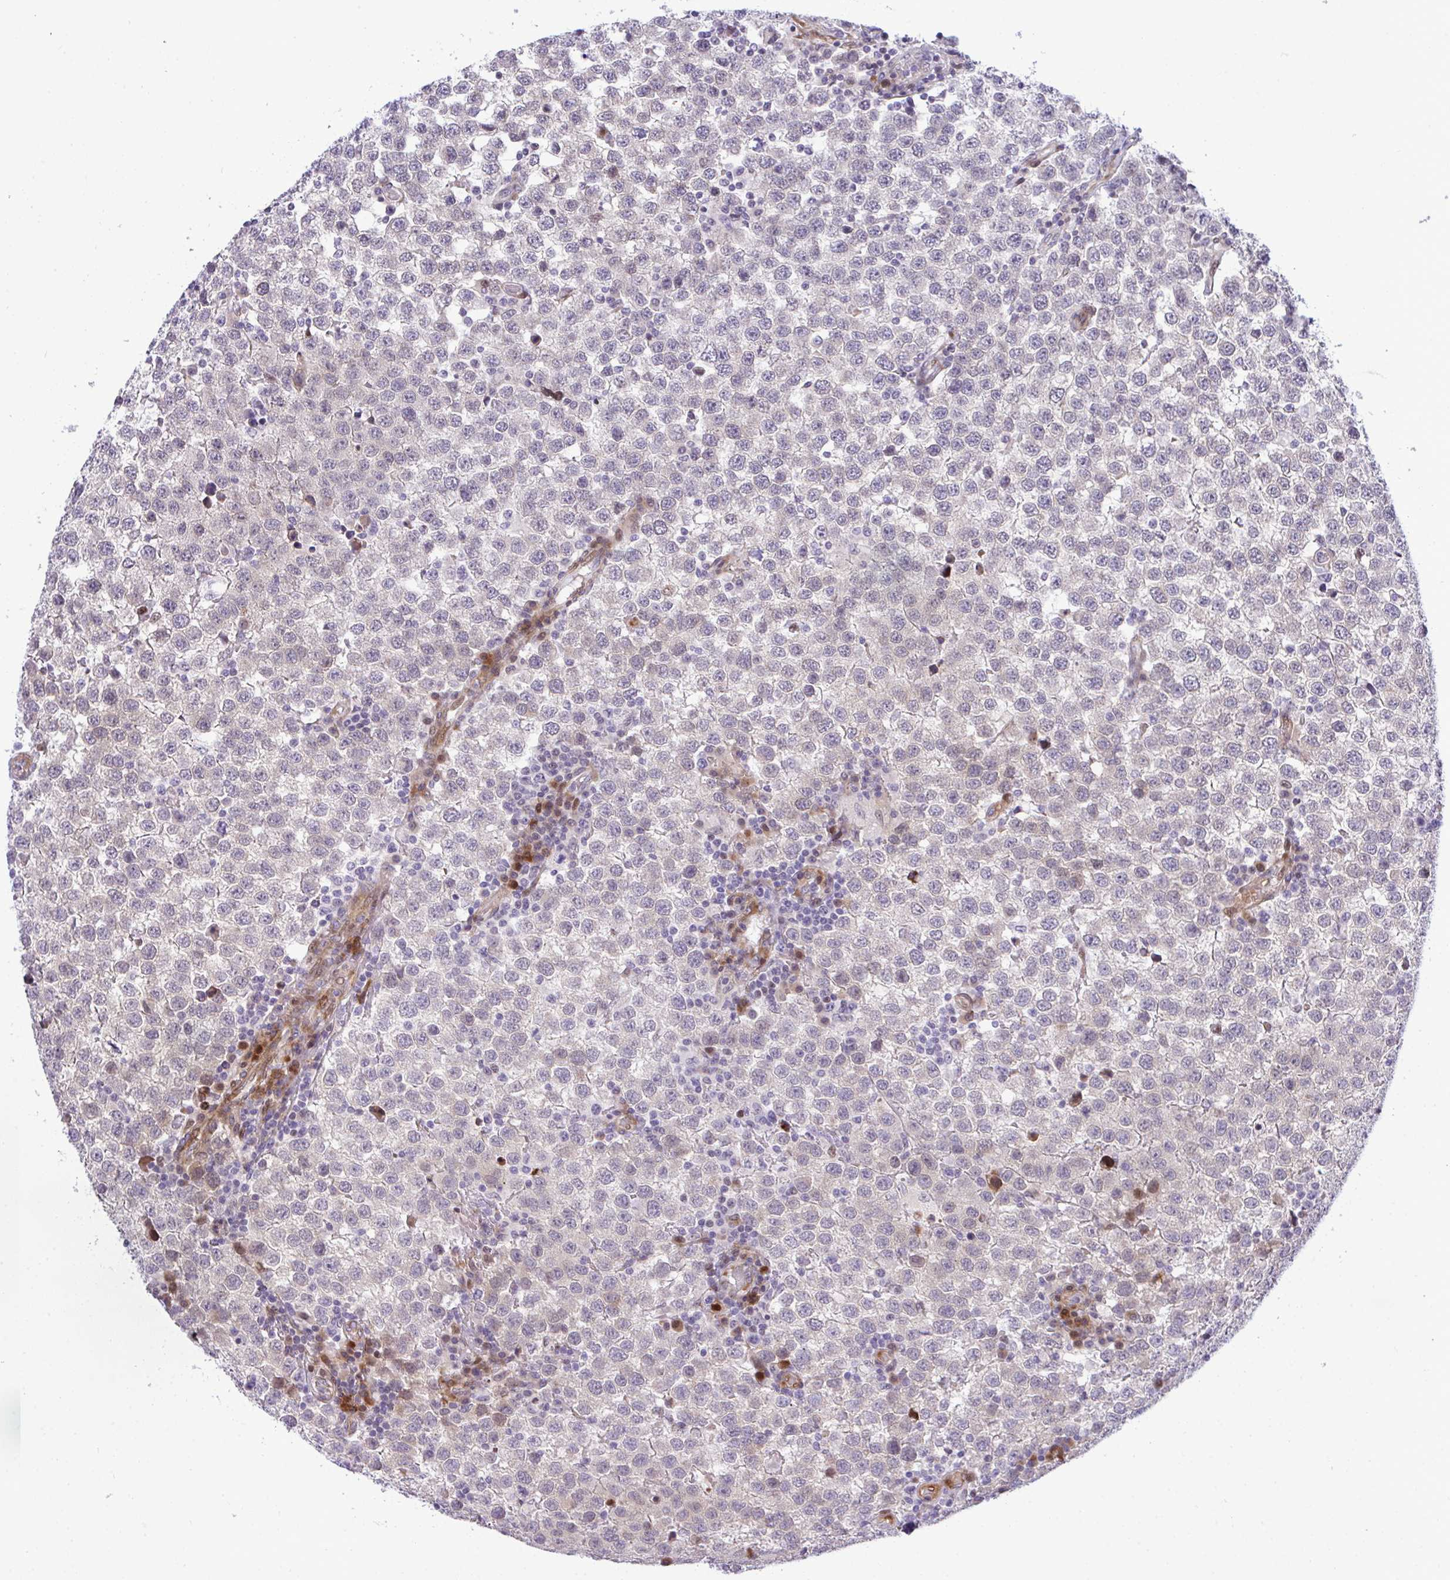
{"staining": {"intensity": "negative", "quantity": "none", "location": "none"}, "tissue": "testis cancer", "cell_type": "Tumor cells", "image_type": "cancer", "snomed": [{"axis": "morphology", "description": "Seminoma, NOS"}, {"axis": "topography", "description": "Testis"}], "caption": "Testis cancer (seminoma) stained for a protein using IHC shows no staining tumor cells.", "gene": "CASTOR2", "patient": {"sex": "male", "age": 34}}